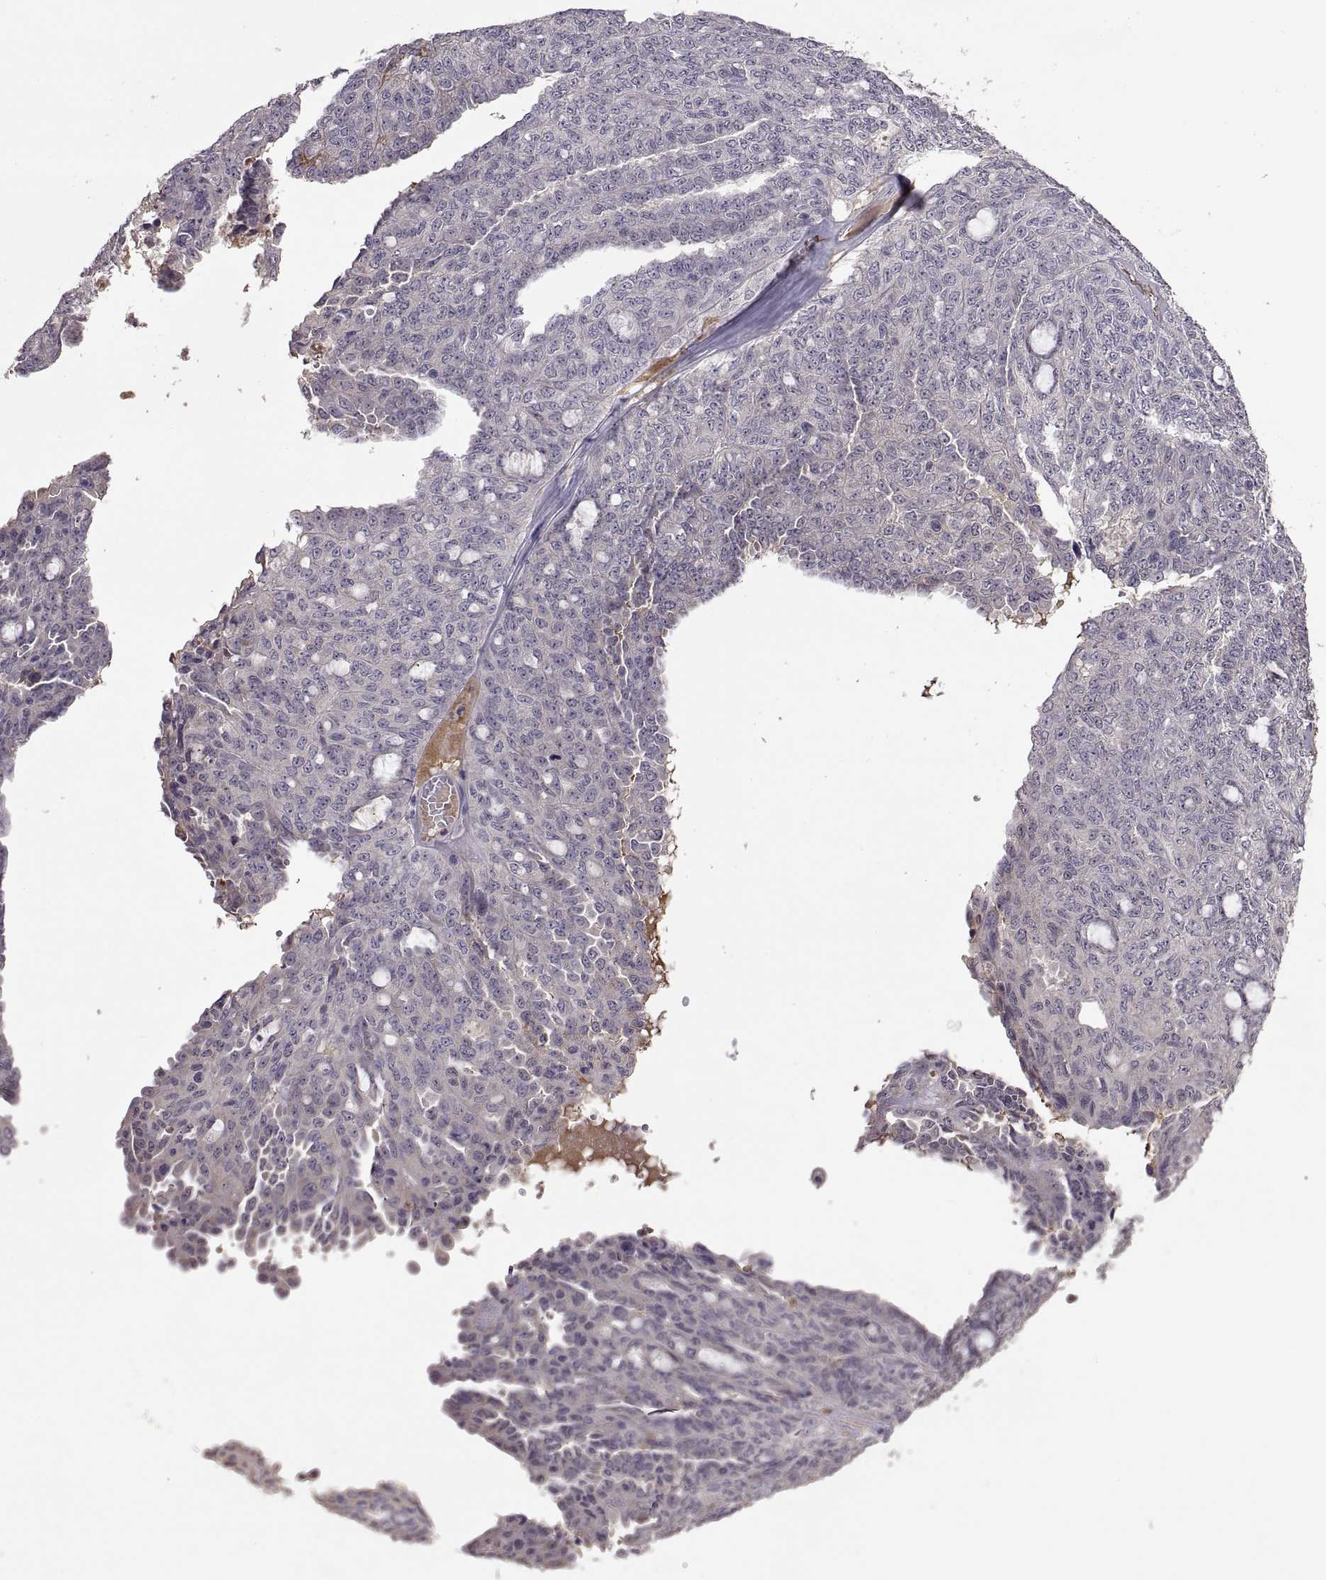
{"staining": {"intensity": "negative", "quantity": "none", "location": "none"}, "tissue": "ovarian cancer", "cell_type": "Tumor cells", "image_type": "cancer", "snomed": [{"axis": "morphology", "description": "Cystadenocarcinoma, serous, NOS"}, {"axis": "topography", "description": "Ovary"}], "caption": "The histopathology image exhibits no significant expression in tumor cells of serous cystadenocarcinoma (ovarian). (DAB immunohistochemistry (IHC) with hematoxylin counter stain).", "gene": "NMNAT2", "patient": {"sex": "female", "age": 71}}